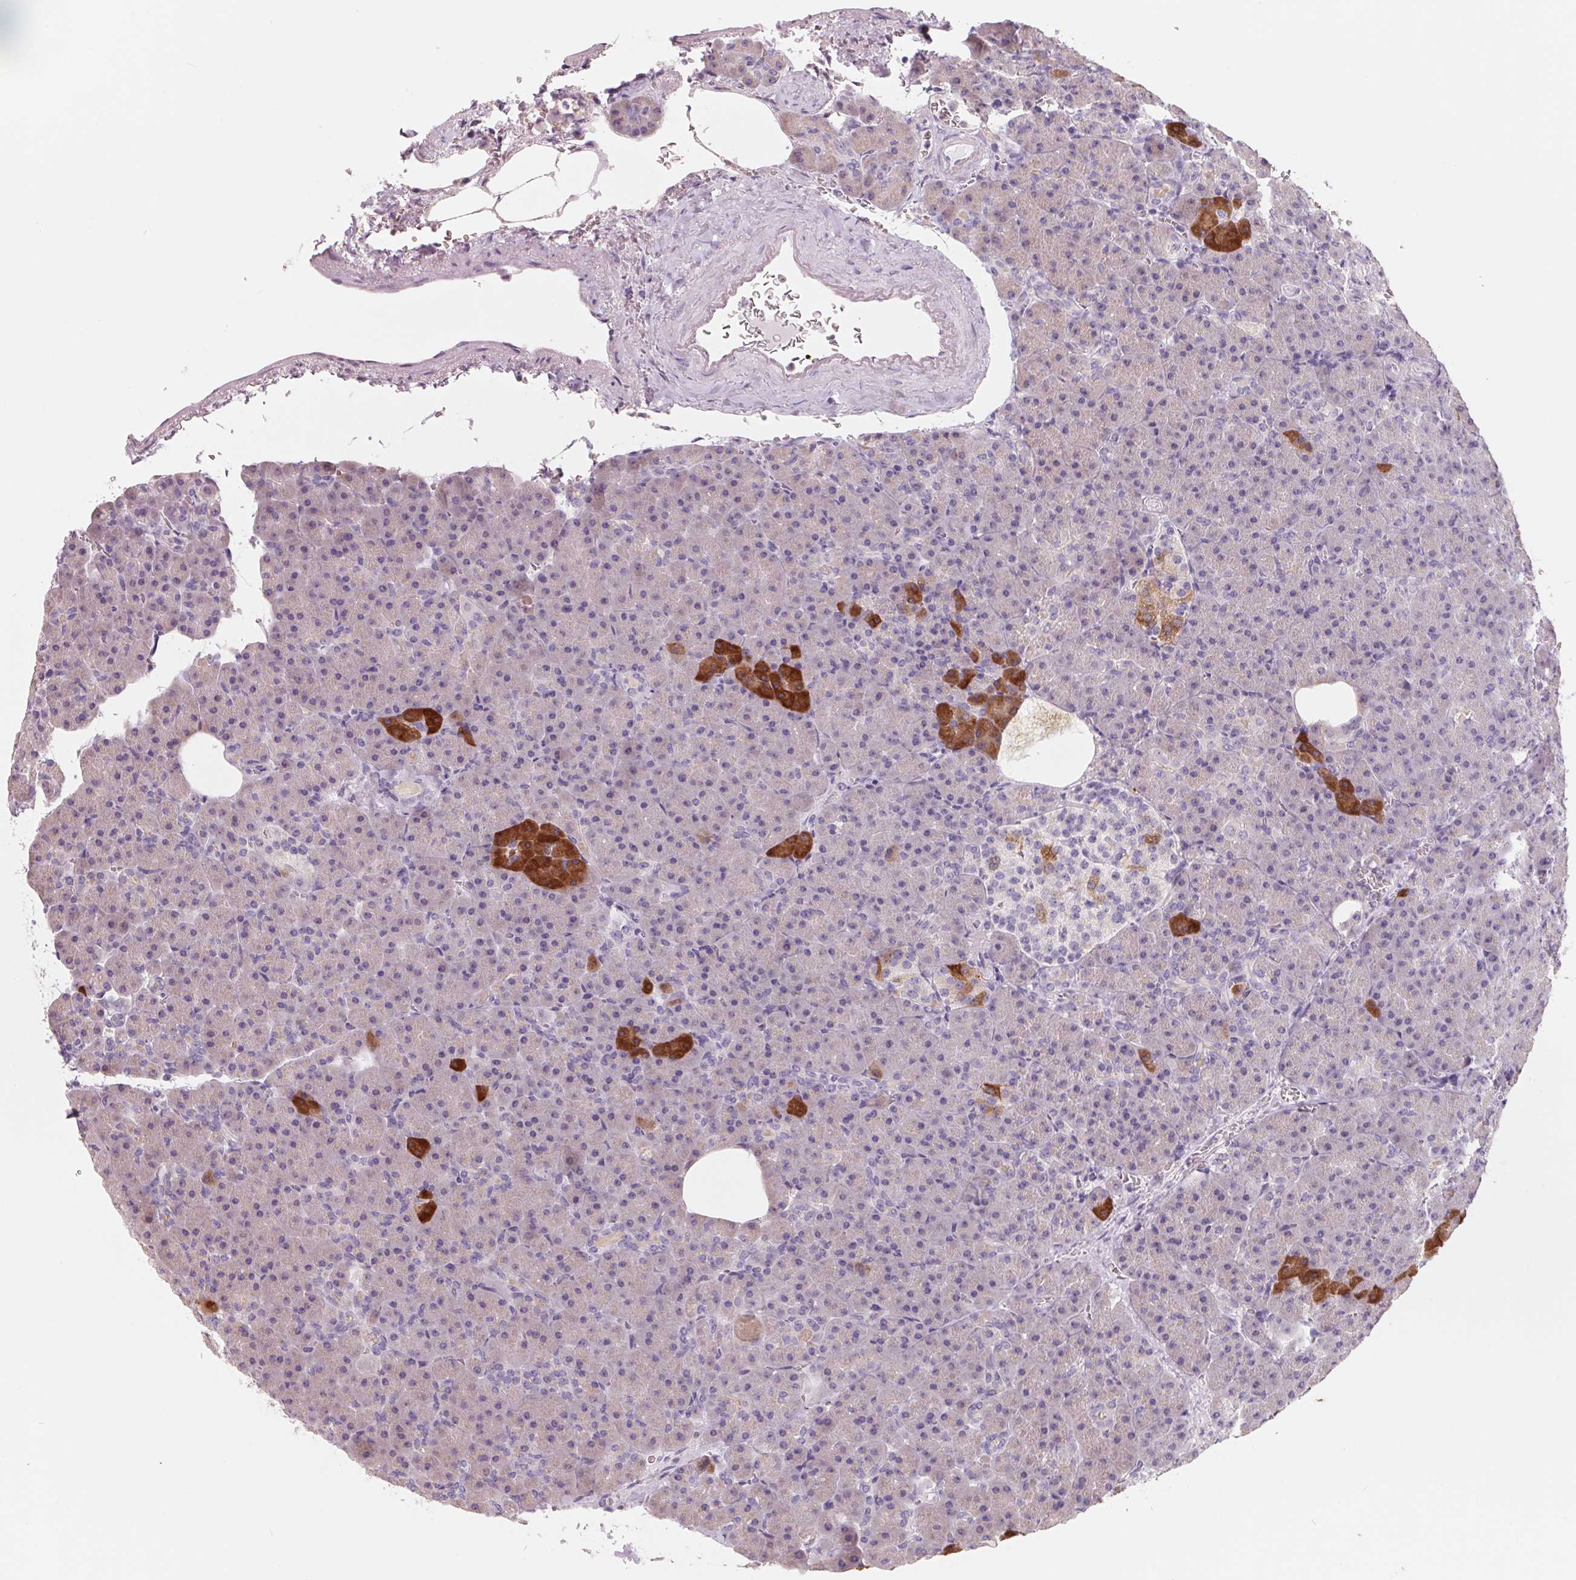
{"staining": {"intensity": "strong", "quantity": "<25%", "location": "cytoplasmic/membranous"}, "tissue": "pancreas", "cell_type": "Exocrine glandular cells", "image_type": "normal", "snomed": [{"axis": "morphology", "description": "Normal tissue, NOS"}, {"axis": "topography", "description": "Pancreas"}], "caption": "About <25% of exocrine glandular cells in unremarkable human pancreas reveal strong cytoplasmic/membranous protein staining as visualized by brown immunohistochemical staining.", "gene": "FTCD", "patient": {"sex": "female", "age": 74}}